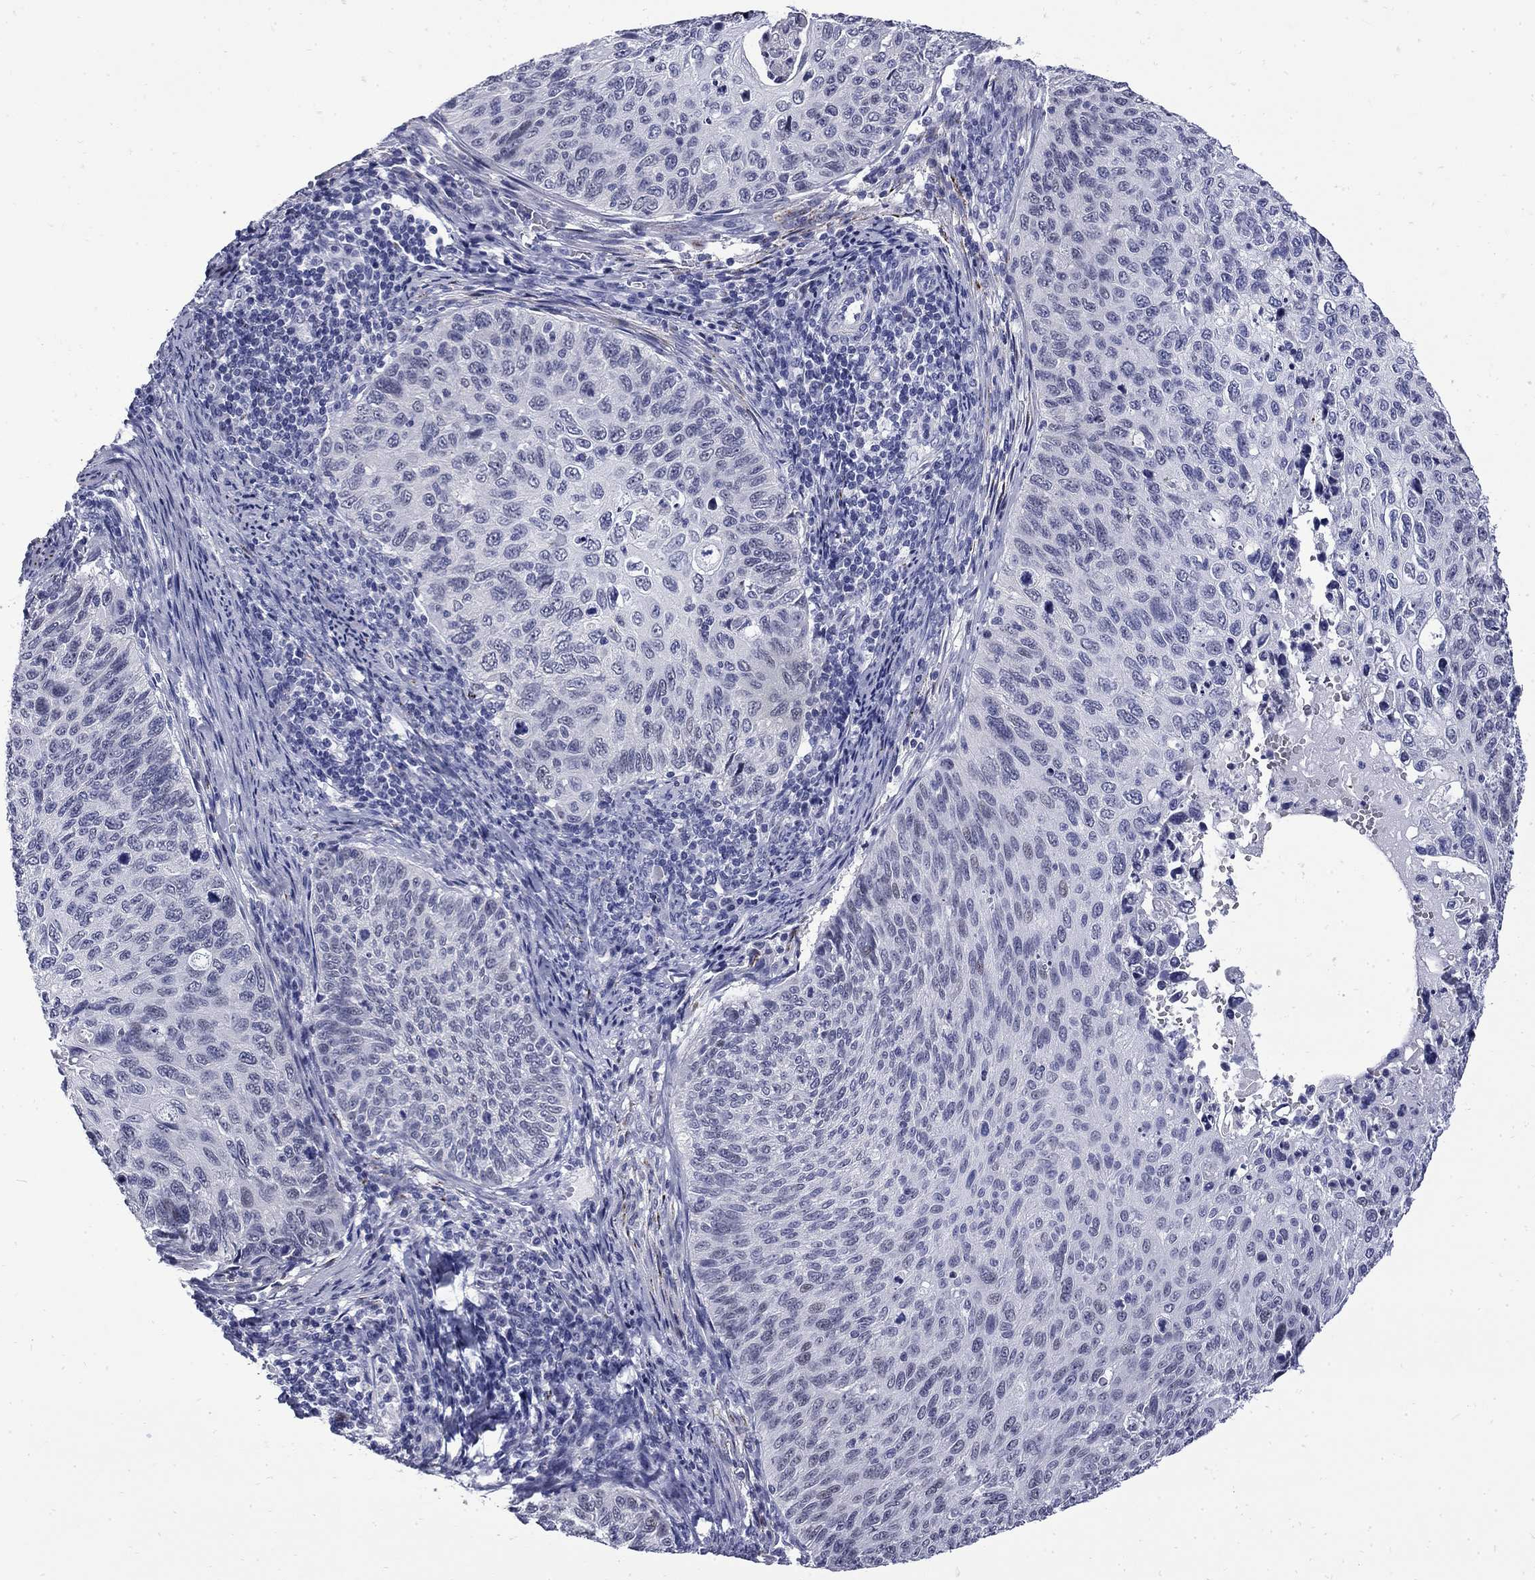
{"staining": {"intensity": "negative", "quantity": "none", "location": "none"}, "tissue": "cervical cancer", "cell_type": "Tumor cells", "image_type": "cancer", "snomed": [{"axis": "morphology", "description": "Squamous cell carcinoma, NOS"}, {"axis": "topography", "description": "Cervix"}], "caption": "High power microscopy micrograph of an immunohistochemistry (IHC) micrograph of squamous cell carcinoma (cervical), revealing no significant expression in tumor cells.", "gene": "MGARP", "patient": {"sex": "female", "age": 70}}